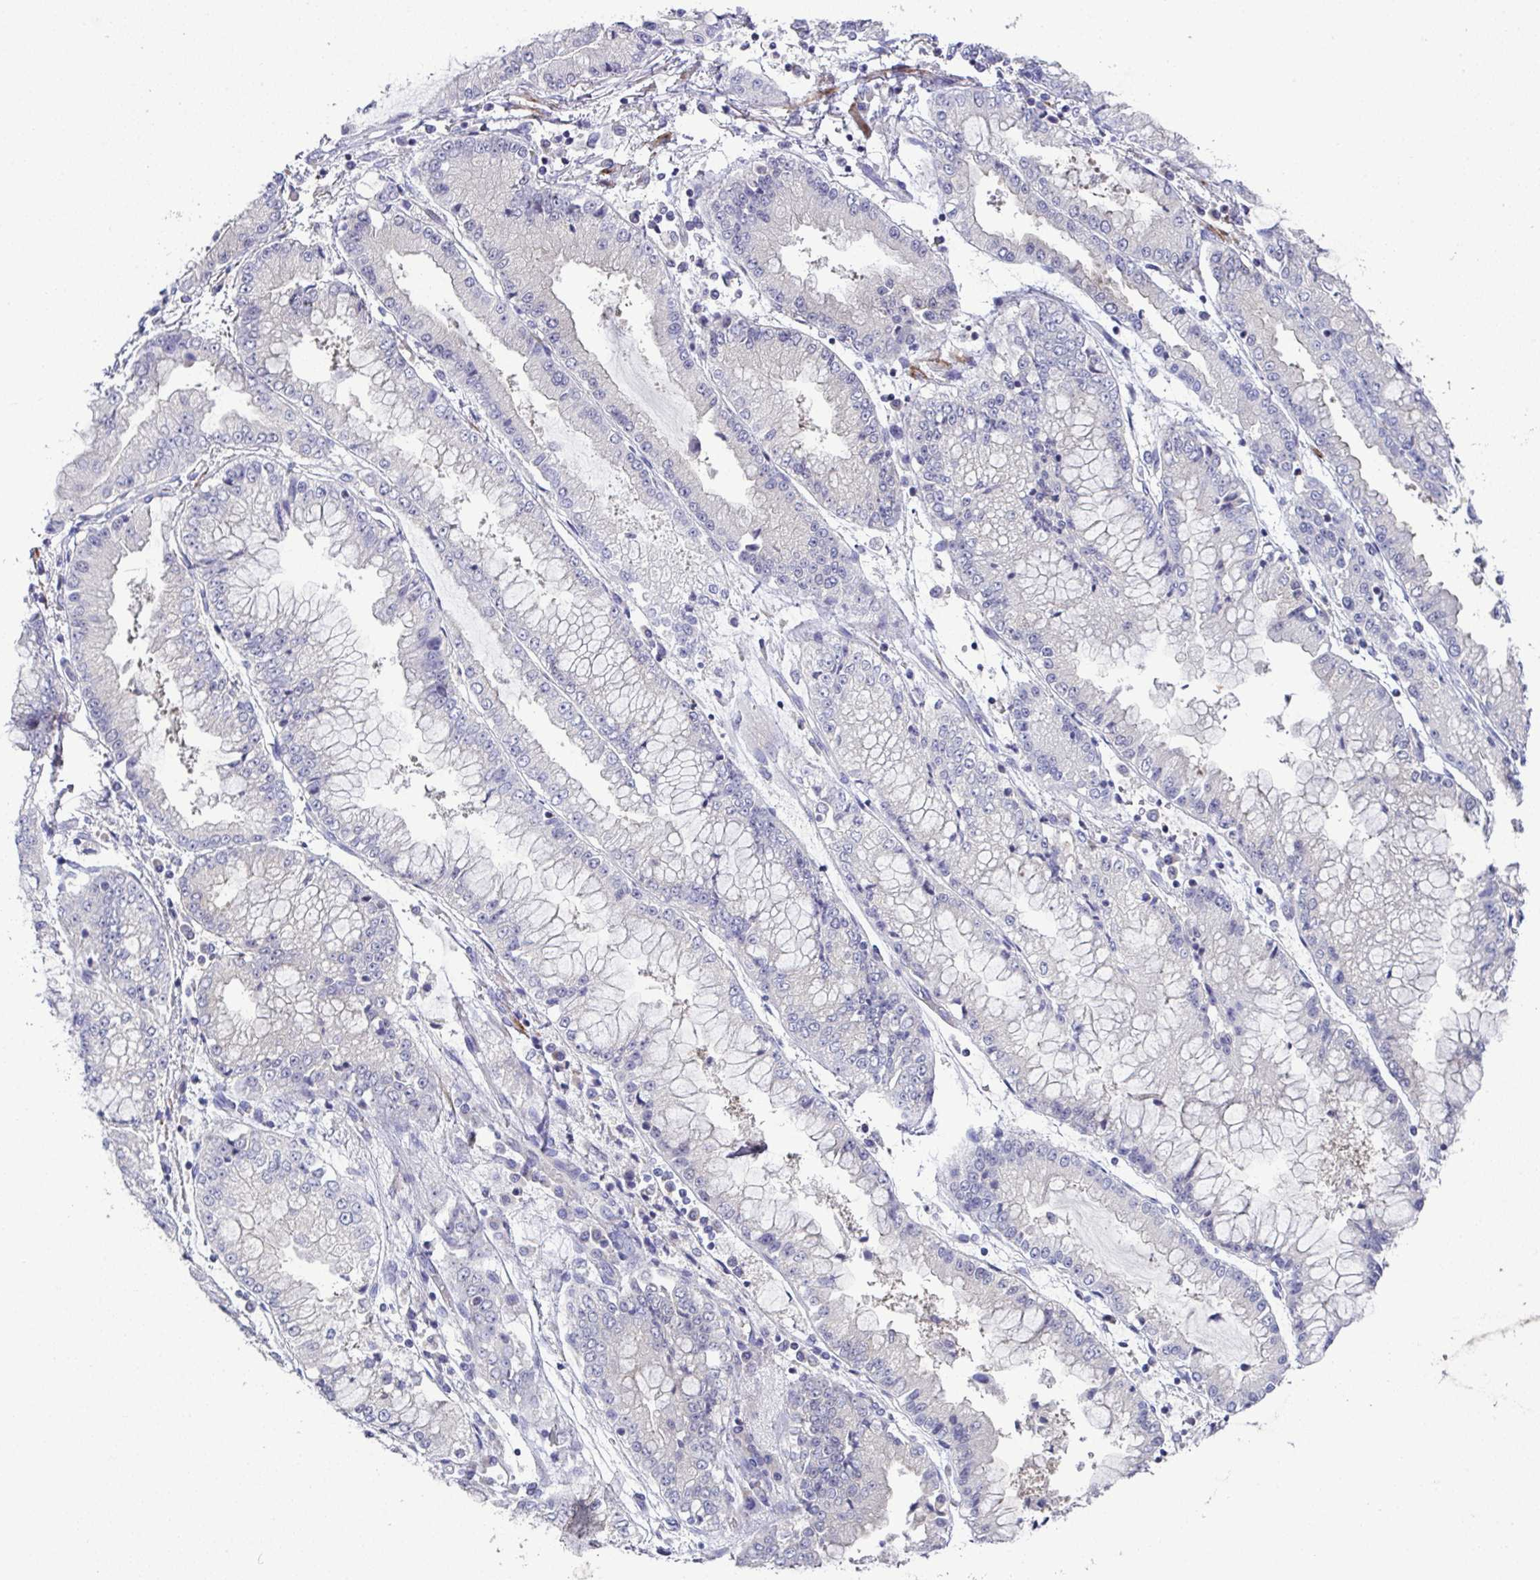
{"staining": {"intensity": "negative", "quantity": "none", "location": "none"}, "tissue": "stomach cancer", "cell_type": "Tumor cells", "image_type": "cancer", "snomed": [{"axis": "morphology", "description": "Adenocarcinoma, NOS"}, {"axis": "topography", "description": "Stomach, upper"}], "caption": "Immunohistochemistry histopathology image of neoplastic tissue: human stomach cancer stained with DAB (3,3'-diaminobenzidine) exhibits no significant protein positivity in tumor cells. (DAB immunohistochemistry (IHC) with hematoxylin counter stain).", "gene": "CFAP97D1", "patient": {"sex": "female", "age": 74}}